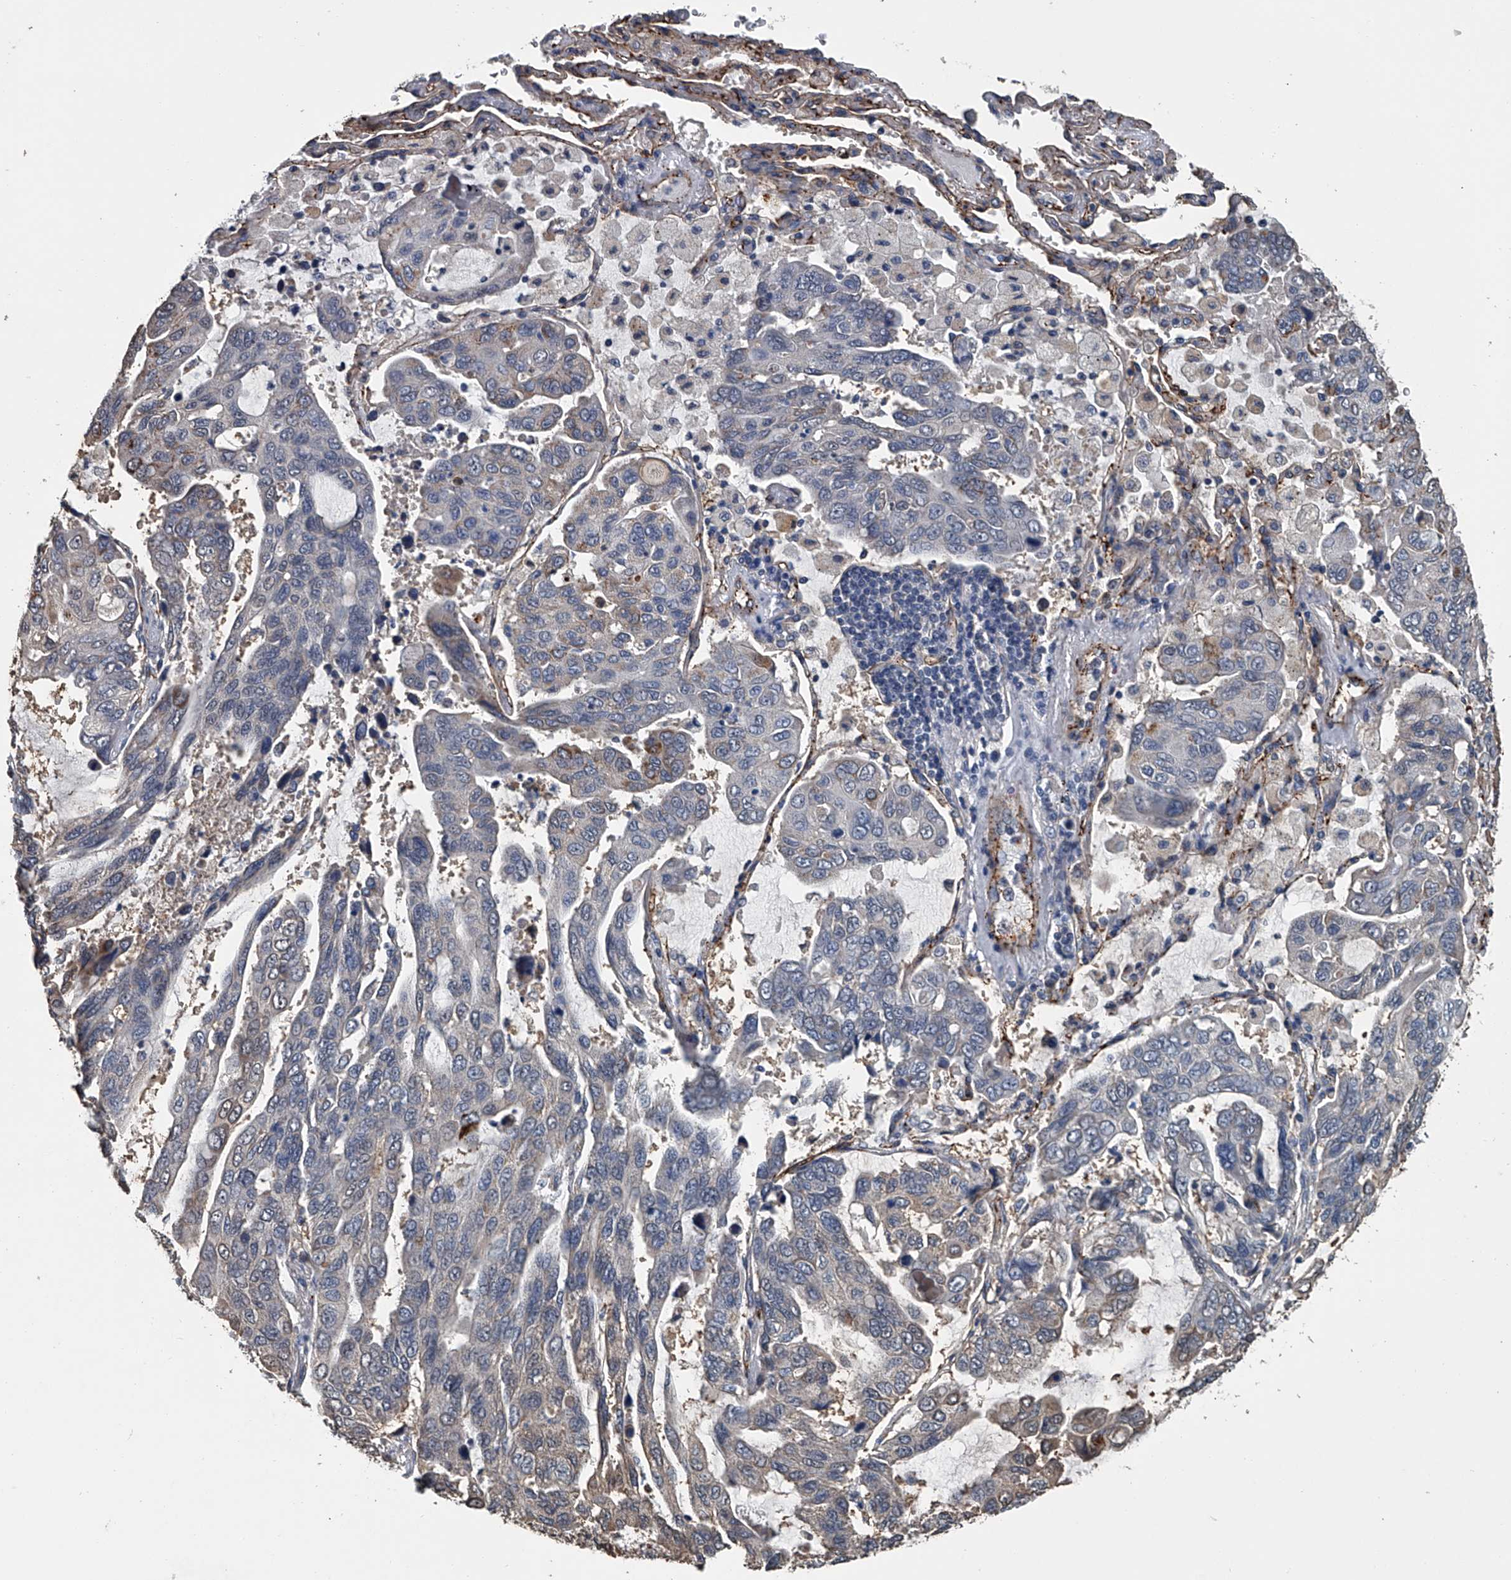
{"staining": {"intensity": "negative", "quantity": "none", "location": "none"}, "tissue": "lung cancer", "cell_type": "Tumor cells", "image_type": "cancer", "snomed": [{"axis": "morphology", "description": "Adenocarcinoma, NOS"}, {"axis": "topography", "description": "Lung"}], "caption": "Immunohistochemistry photomicrograph of lung adenocarcinoma stained for a protein (brown), which exhibits no staining in tumor cells.", "gene": "LDLRAD2", "patient": {"sex": "male", "age": 64}}